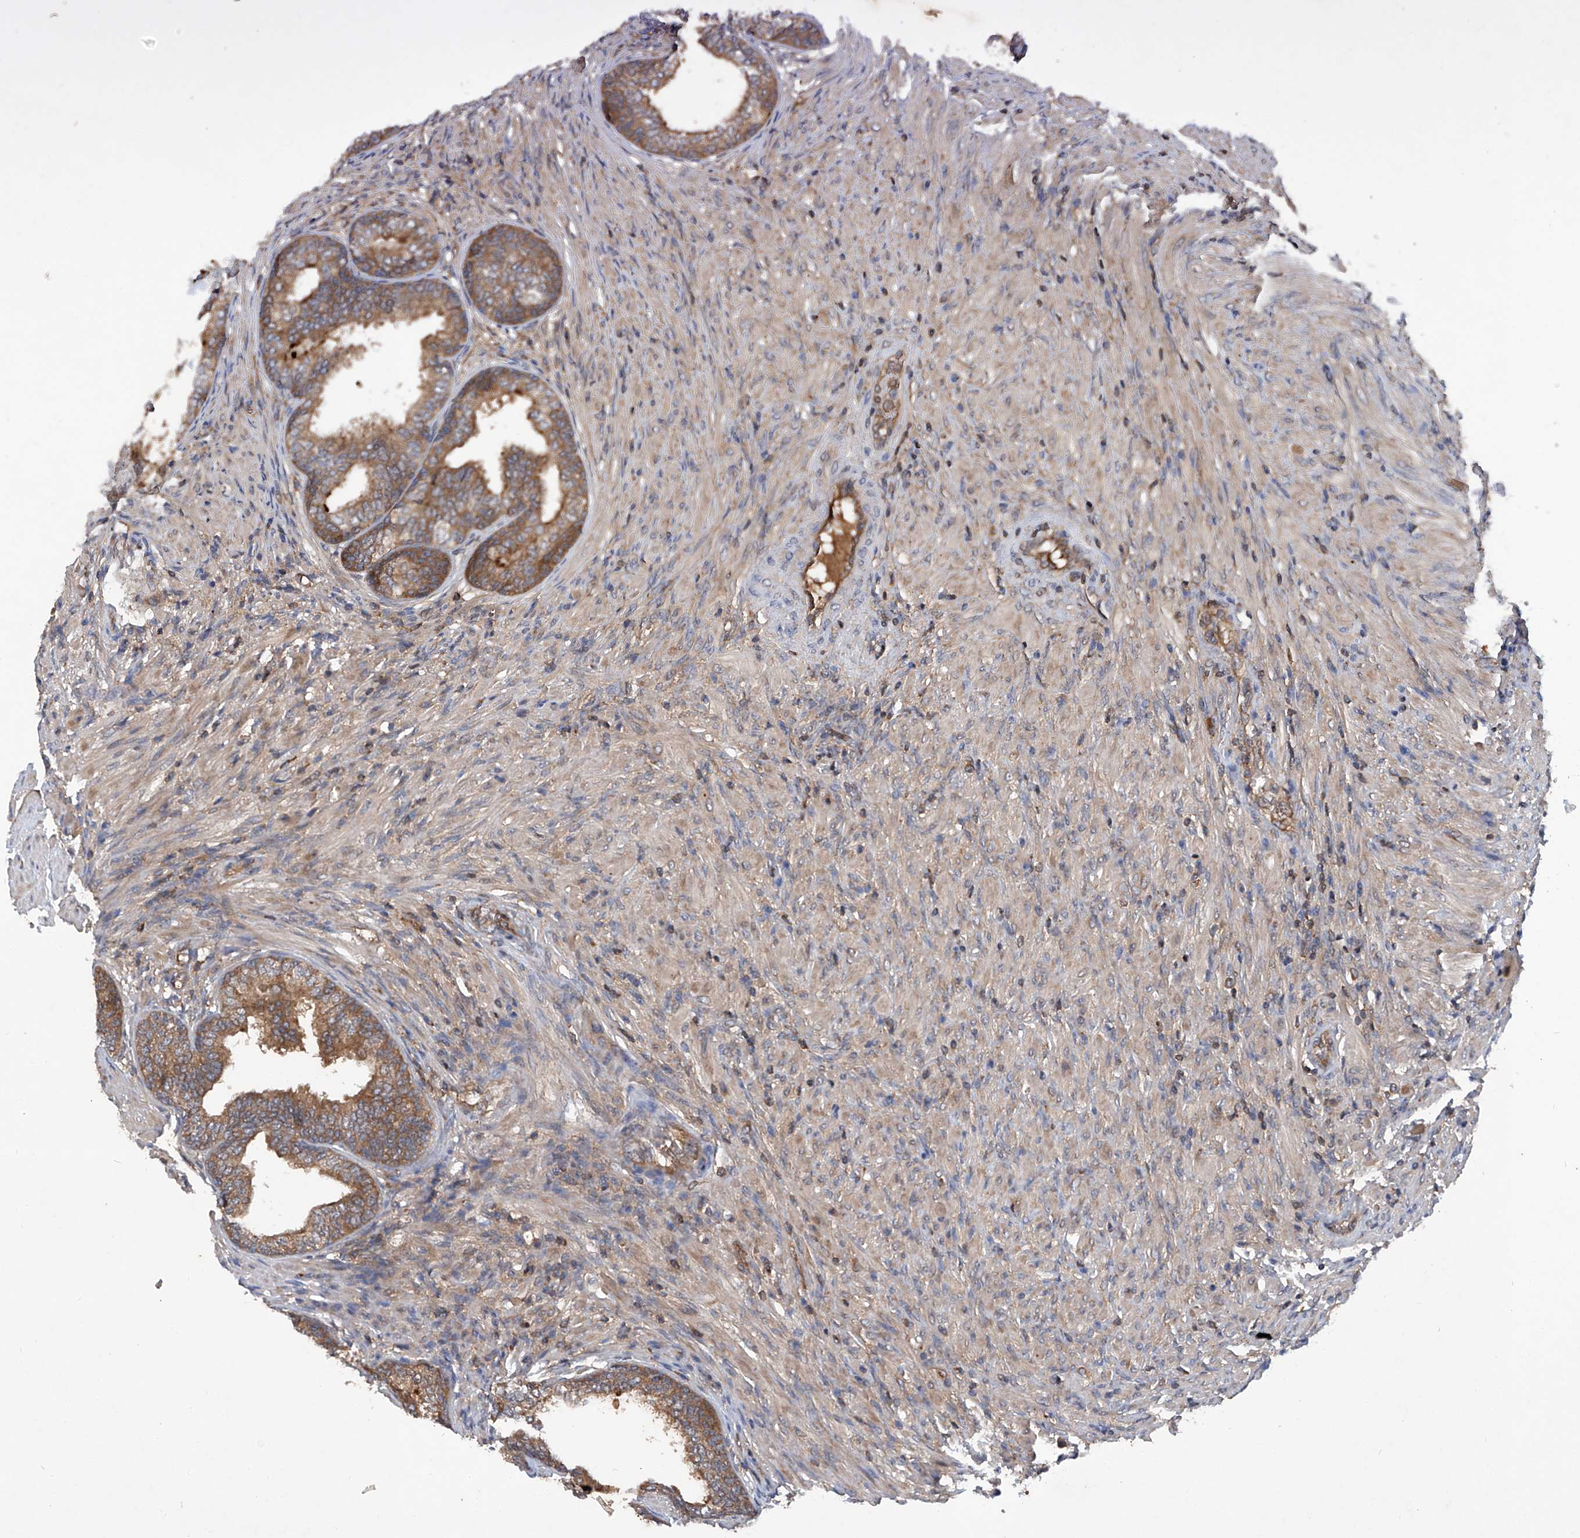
{"staining": {"intensity": "moderate", "quantity": ">75%", "location": "cytoplasmic/membranous"}, "tissue": "prostate", "cell_type": "Glandular cells", "image_type": "normal", "snomed": [{"axis": "morphology", "description": "Normal tissue, NOS"}, {"axis": "topography", "description": "Prostate"}], "caption": "A micrograph of prostate stained for a protein displays moderate cytoplasmic/membranous brown staining in glandular cells. The staining was performed using DAB to visualize the protein expression in brown, while the nuclei were stained in blue with hematoxylin (Magnification: 20x).", "gene": "ASCC3", "patient": {"sex": "male", "age": 76}}